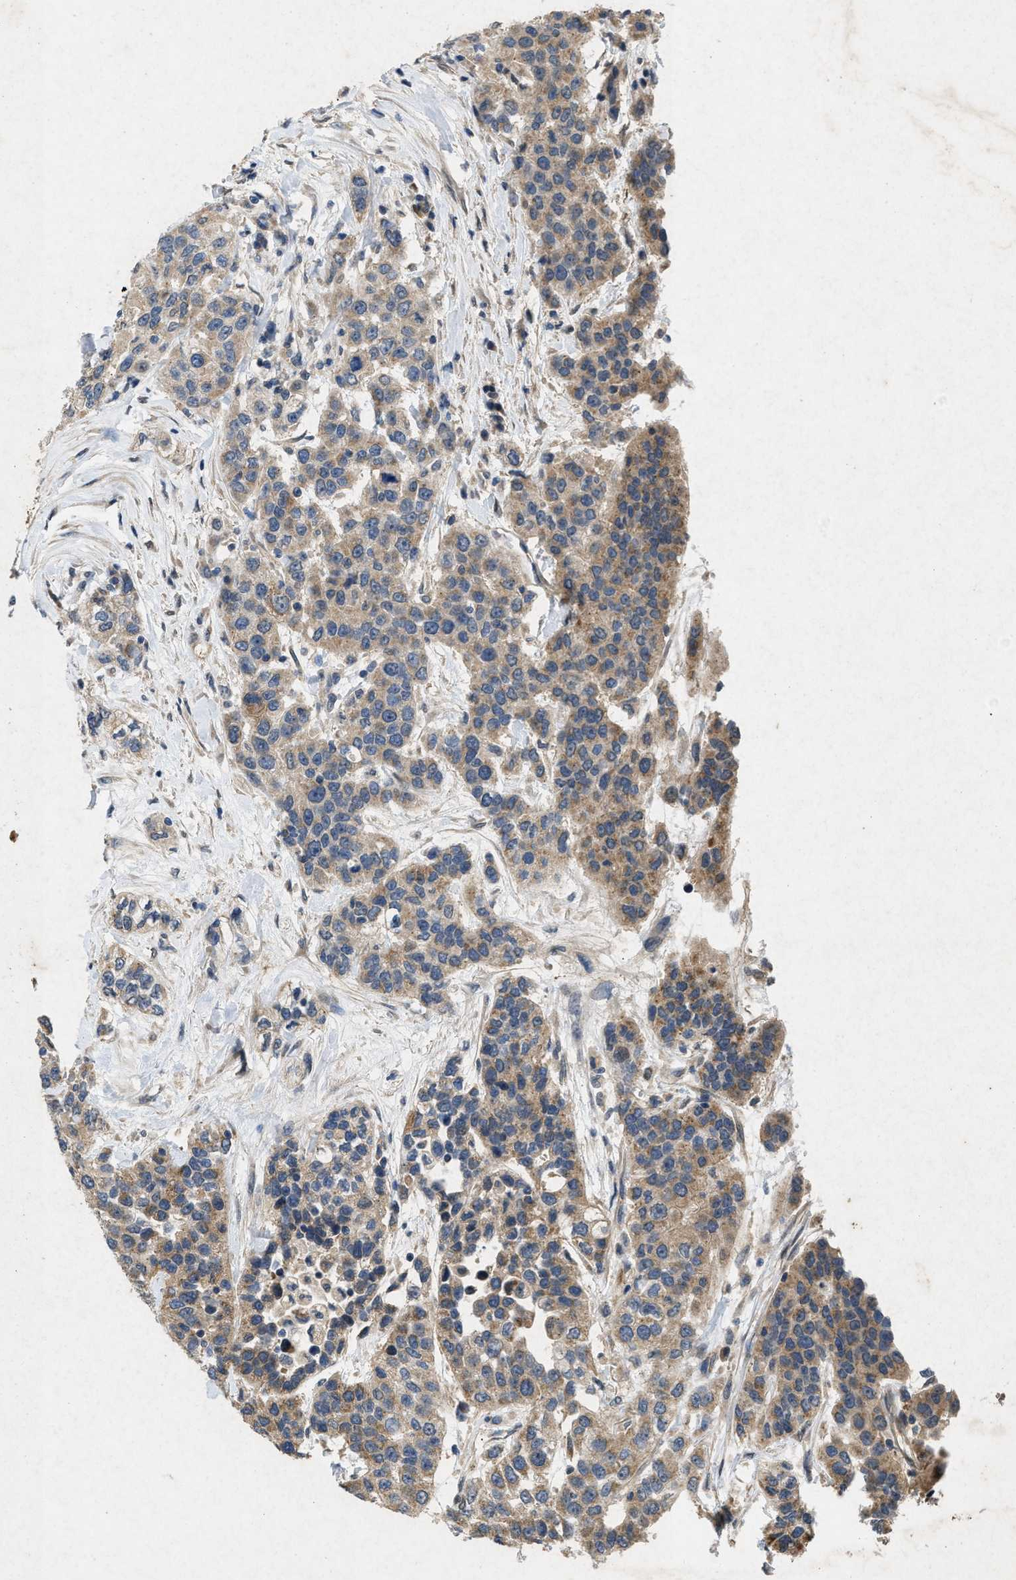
{"staining": {"intensity": "moderate", "quantity": ">75%", "location": "cytoplasmic/membranous"}, "tissue": "urothelial cancer", "cell_type": "Tumor cells", "image_type": "cancer", "snomed": [{"axis": "morphology", "description": "Urothelial carcinoma, High grade"}, {"axis": "topography", "description": "Urinary bladder"}], "caption": "Human high-grade urothelial carcinoma stained with a protein marker exhibits moderate staining in tumor cells.", "gene": "PRKG2", "patient": {"sex": "female", "age": 80}}